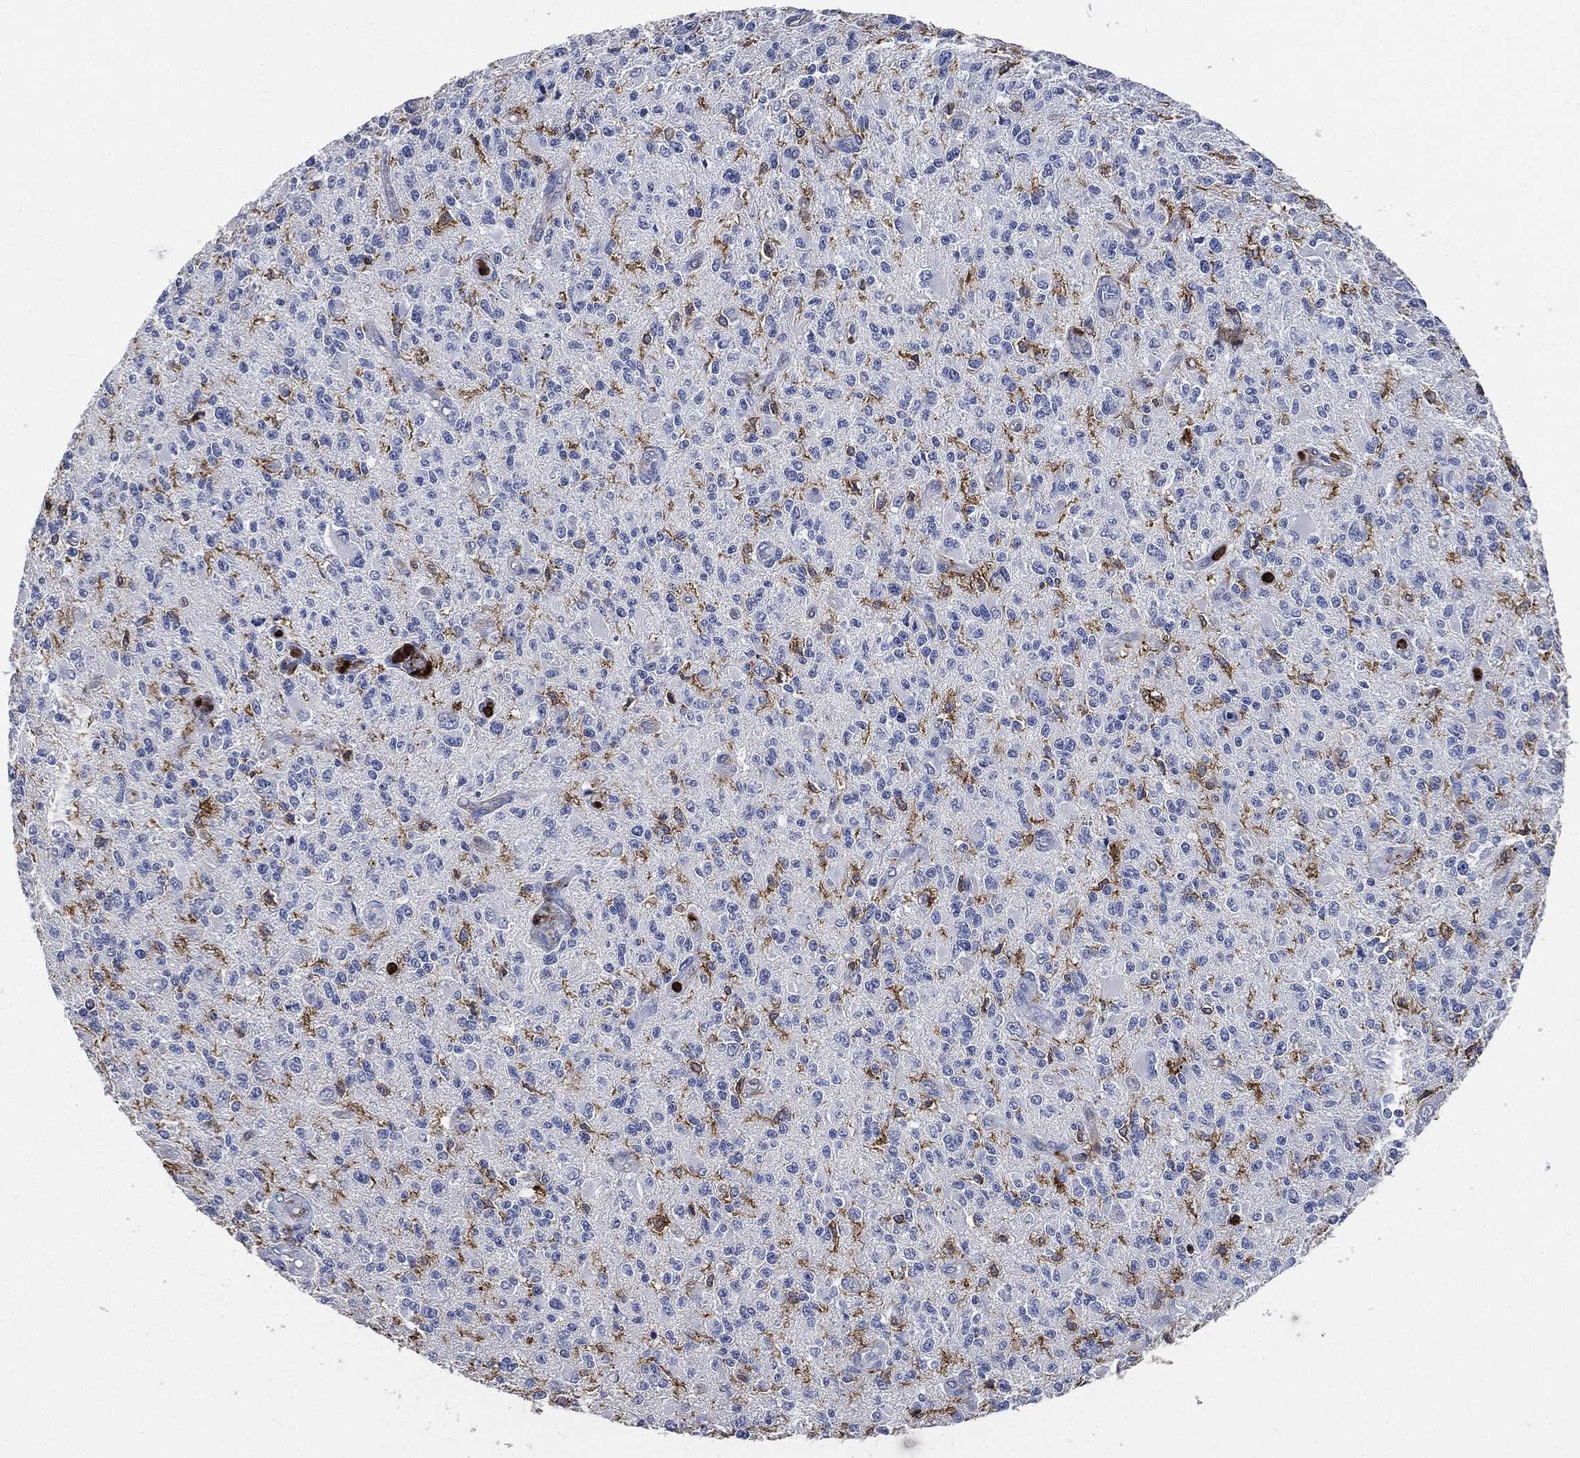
{"staining": {"intensity": "negative", "quantity": "none", "location": "none"}, "tissue": "glioma", "cell_type": "Tumor cells", "image_type": "cancer", "snomed": [{"axis": "morphology", "description": "Glioma, malignant, High grade"}, {"axis": "topography", "description": "Brain"}], "caption": "Protein analysis of malignant high-grade glioma reveals no significant expression in tumor cells.", "gene": "PTPRC", "patient": {"sex": "female", "age": 63}}